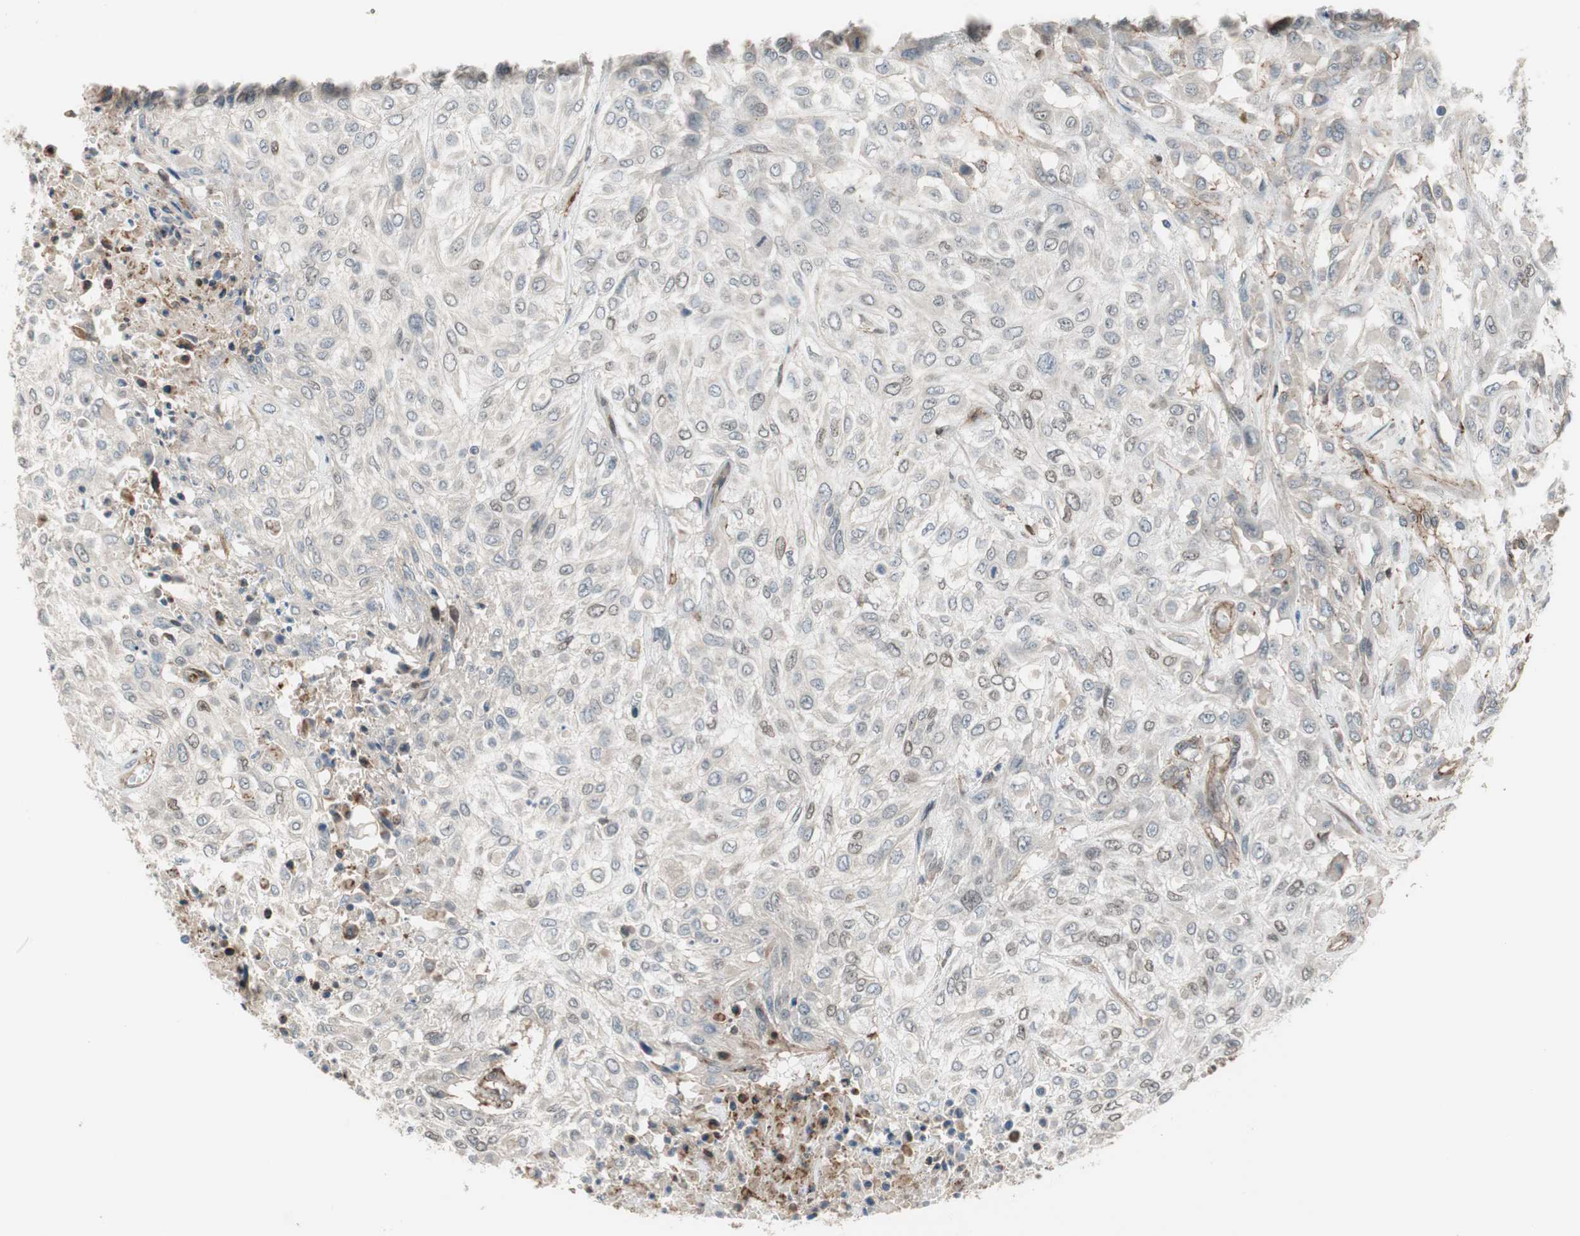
{"staining": {"intensity": "weak", "quantity": "<25%", "location": "cytoplasmic/membranous,nuclear"}, "tissue": "urothelial cancer", "cell_type": "Tumor cells", "image_type": "cancer", "snomed": [{"axis": "morphology", "description": "Urothelial carcinoma, High grade"}, {"axis": "topography", "description": "Urinary bladder"}], "caption": "A micrograph of human urothelial carcinoma (high-grade) is negative for staining in tumor cells. The staining is performed using DAB (3,3'-diaminobenzidine) brown chromogen with nuclei counter-stained in using hematoxylin.", "gene": "GRHL1", "patient": {"sex": "male", "age": 57}}